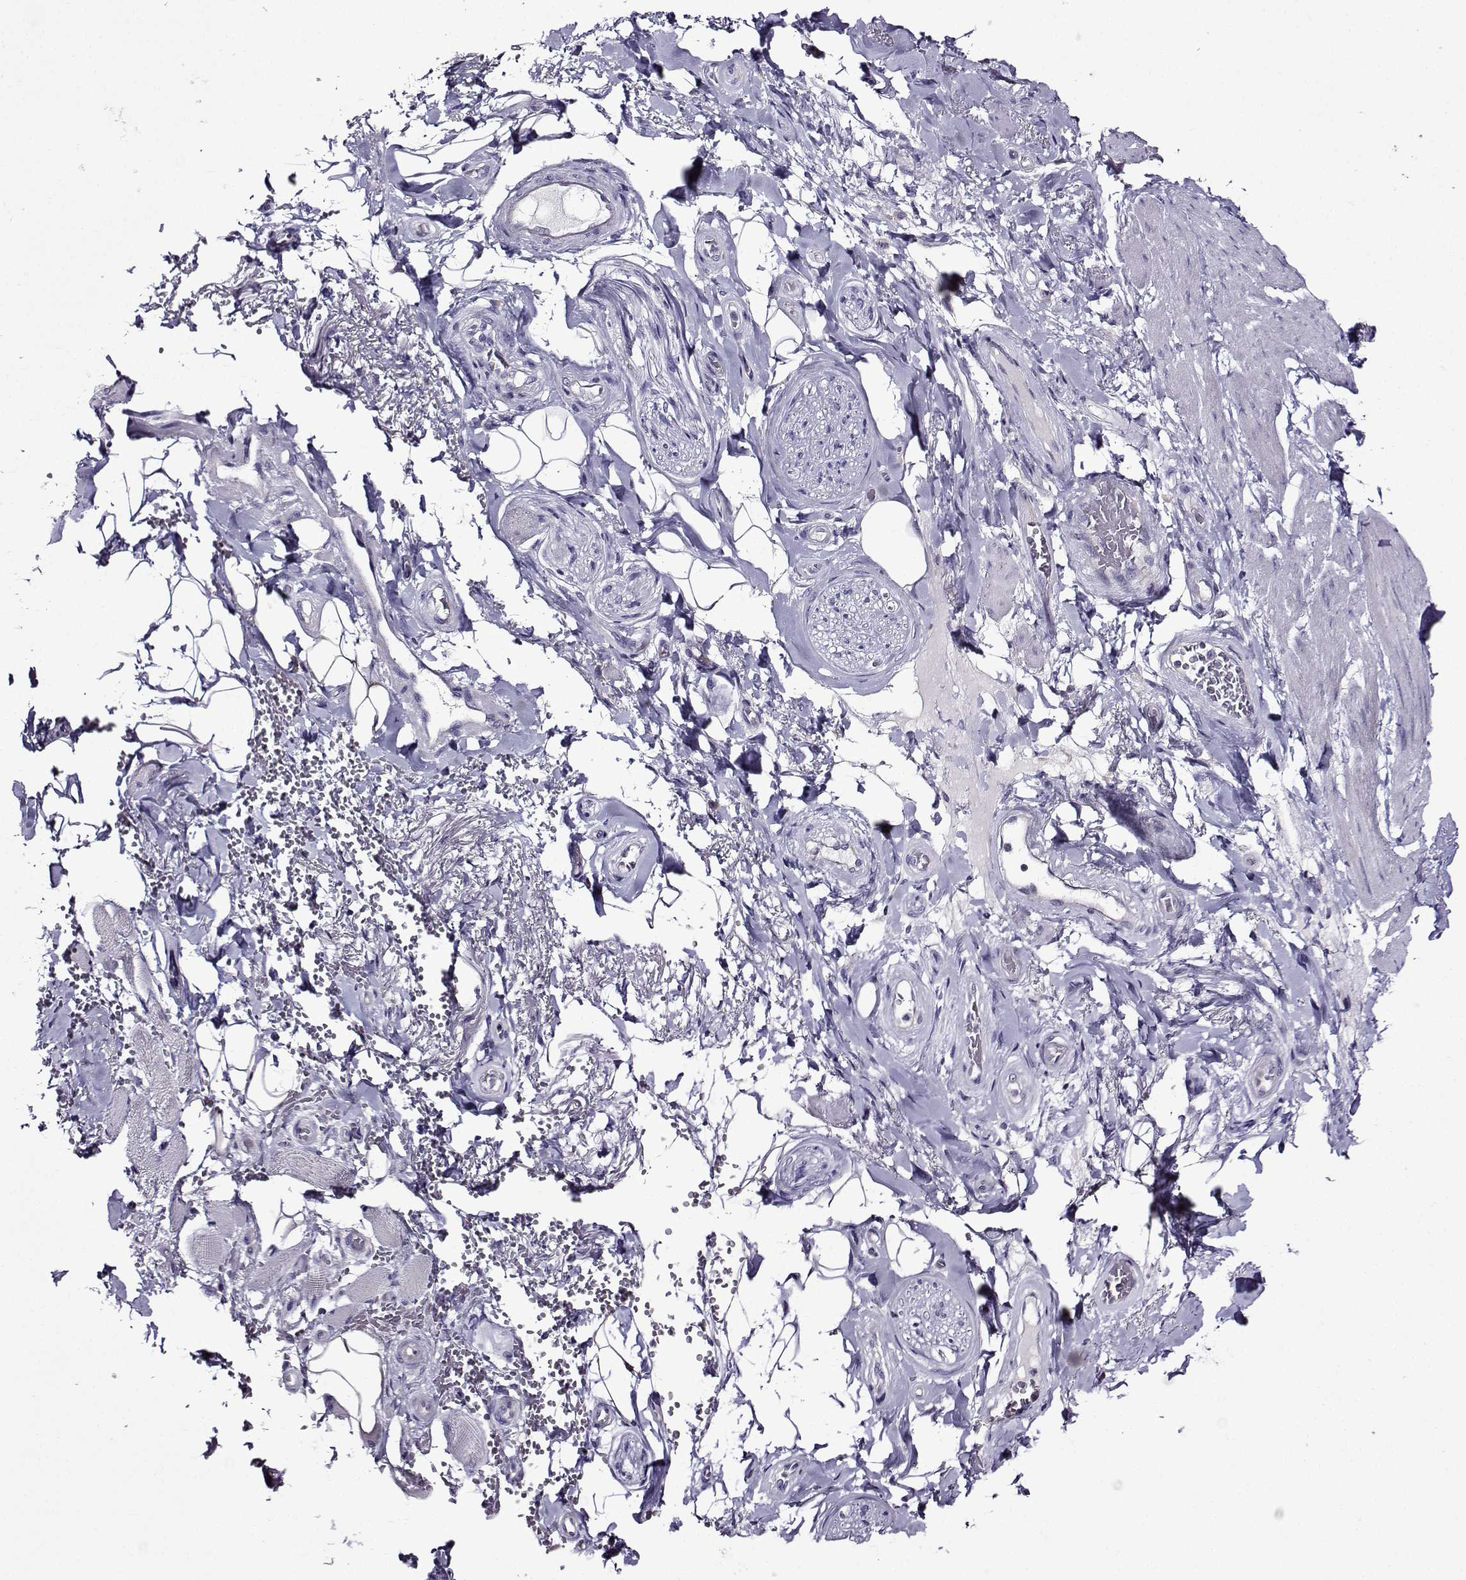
{"staining": {"intensity": "negative", "quantity": "none", "location": "none"}, "tissue": "adipose tissue", "cell_type": "Adipocytes", "image_type": "normal", "snomed": [{"axis": "morphology", "description": "Normal tissue, NOS"}, {"axis": "topography", "description": "Anal"}, {"axis": "topography", "description": "Peripheral nerve tissue"}], "caption": "The image displays no staining of adipocytes in normal adipose tissue. (Stains: DAB (3,3'-diaminobenzidine) immunohistochemistry with hematoxylin counter stain, Microscopy: brightfield microscopy at high magnification).", "gene": "TMEM266", "patient": {"sex": "male", "age": 53}}